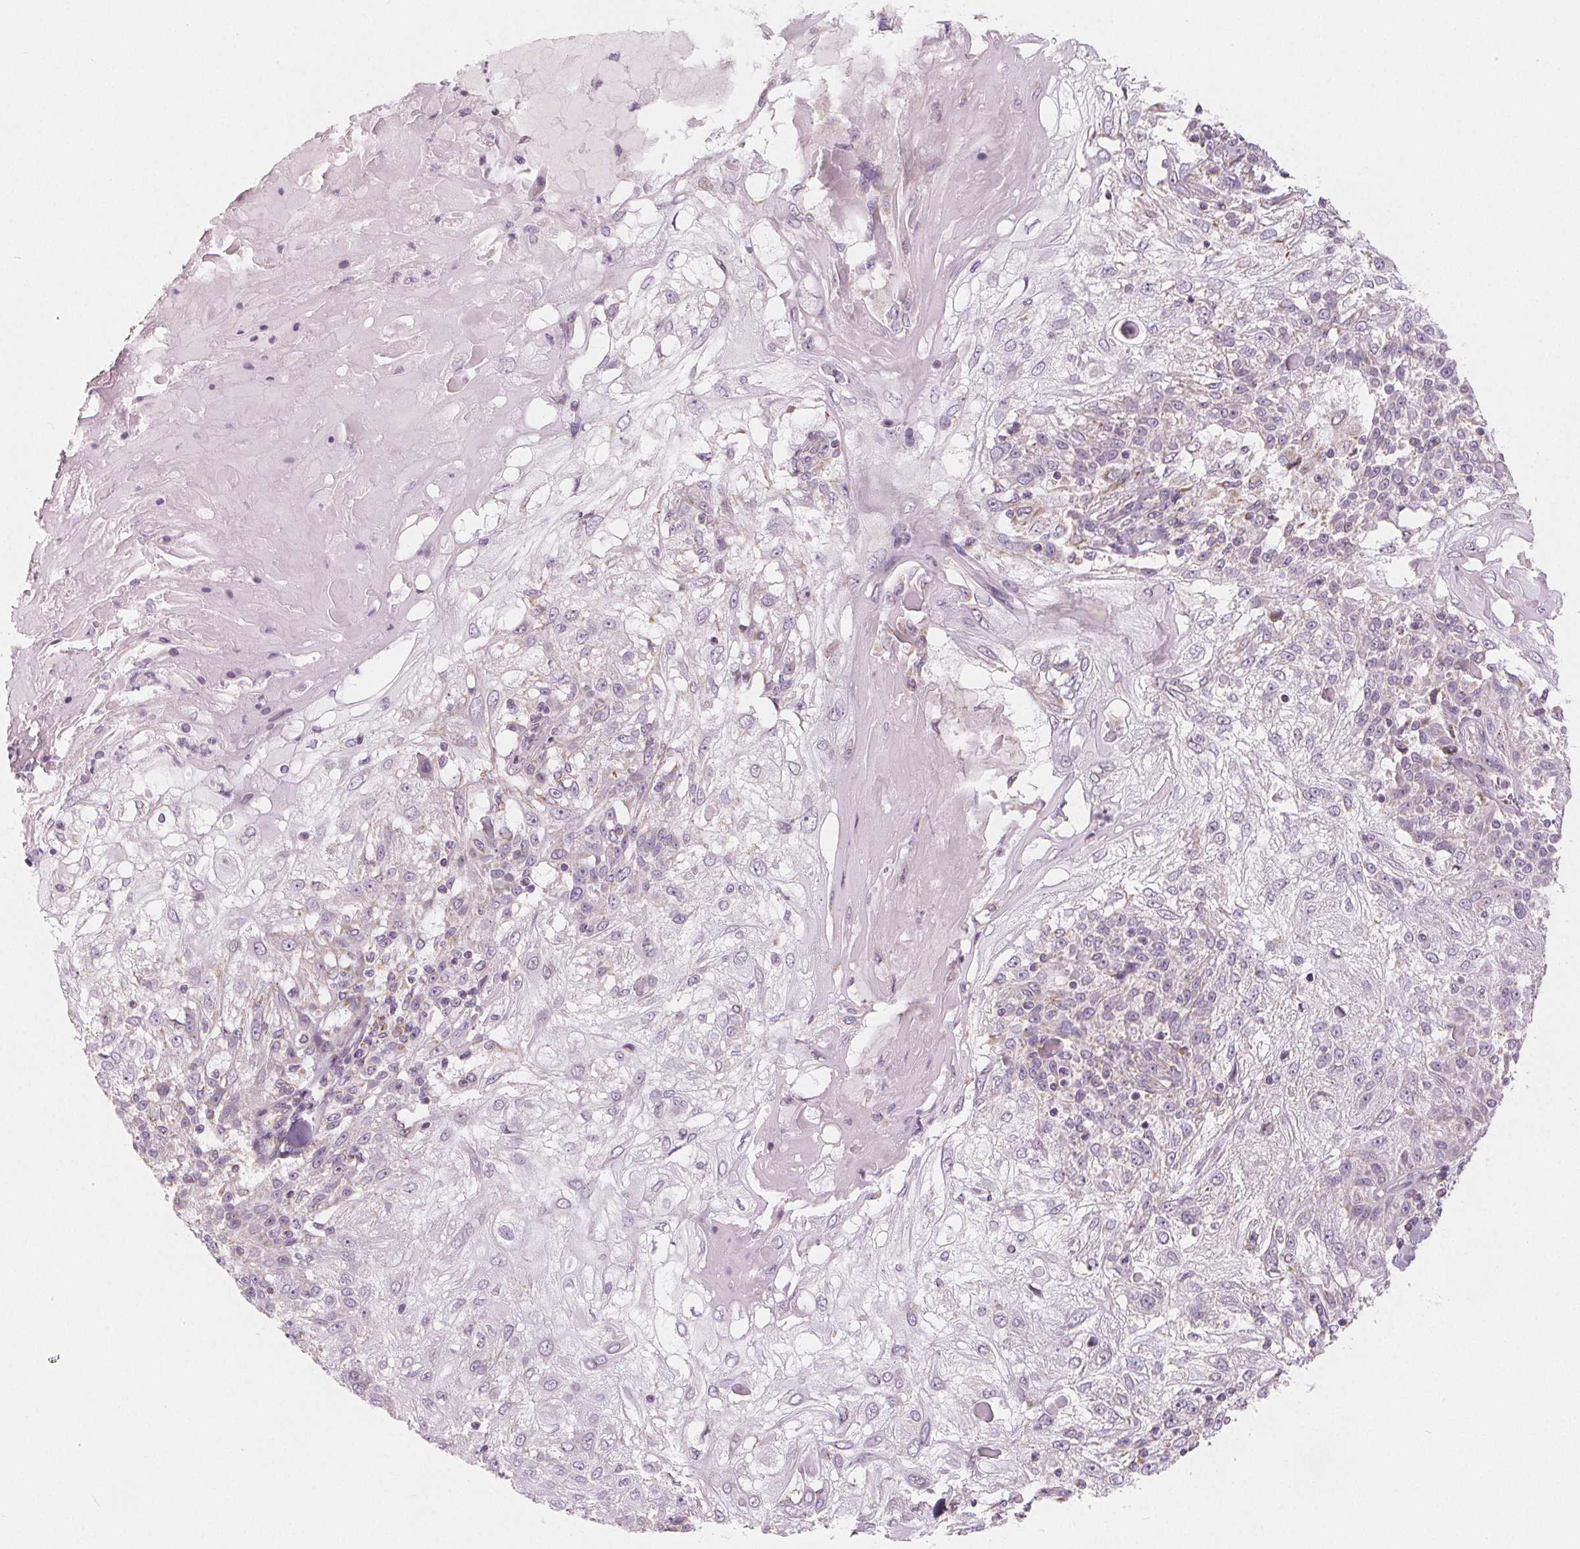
{"staining": {"intensity": "negative", "quantity": "none", "location": "none"}, "tissue": "skin cancer", "cell_type": "Tumor cells", "image_type": "cancer", "snomed": [{"axis": "morphology", "description": "Normal tissue, NOS"}, {"axis": "morphology", "description": "Squamous cell carcinoma, NOS"}, {"axis": "topography", "description": "Skin"}], "caption": "Tumor cells show no significant protein expression in skin squamous cell carcinoma.", "gene": "NUP210L", "patient": {"sex": "female", "age": 83}}